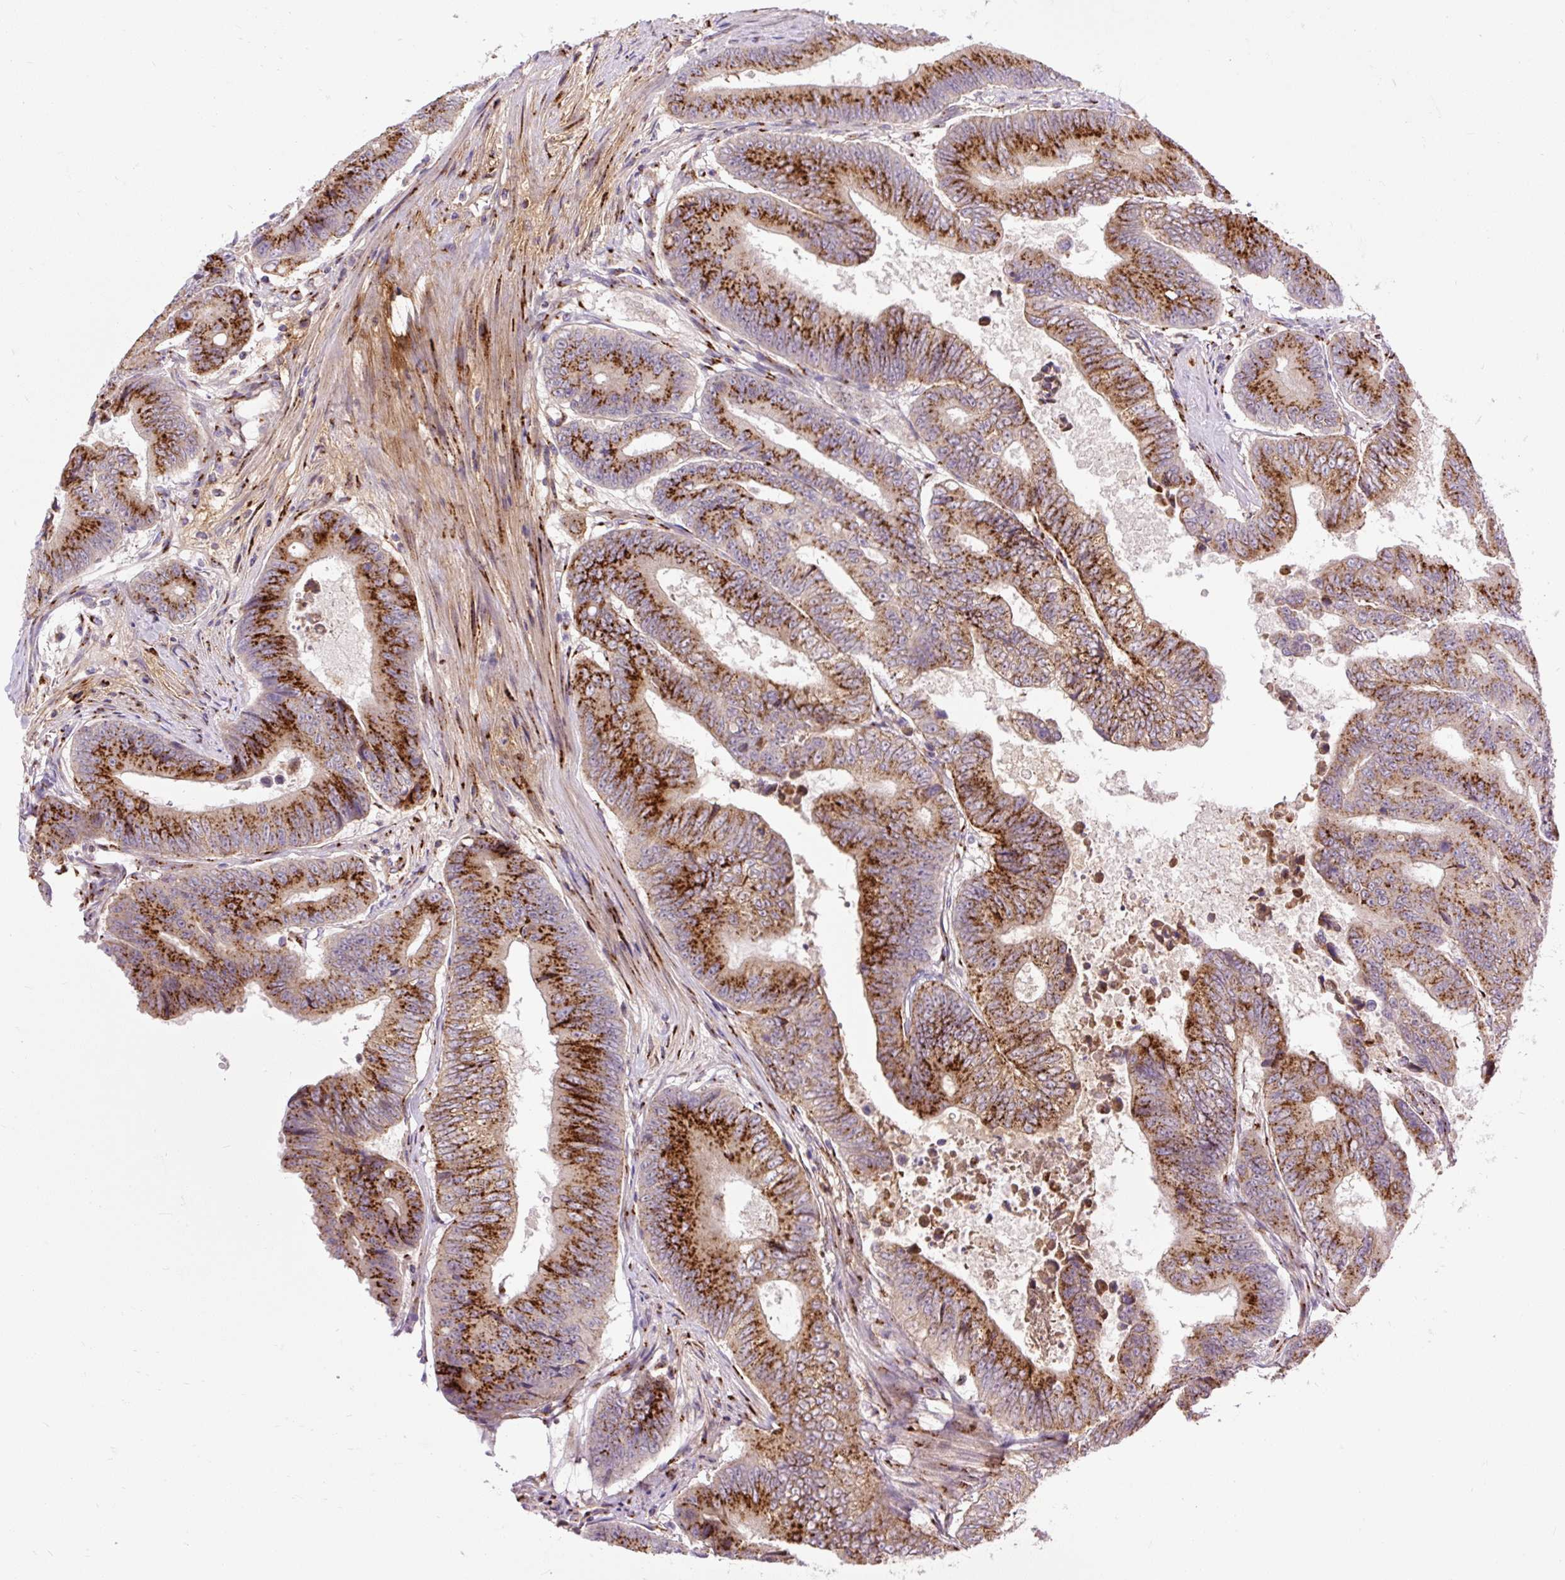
{"staining": {"intensity": "strong", "quantity": ">75%", "location": "cytoplasmic/membranous"}, "tissue": "colorectal cancer", "cell_type": "Tumor cells", "image_type": "cancer", "snomed": [{"axis": "morphology", "description": "Adenocarcinoma, NOS"}, {"axis": "topography", "description": "Colon"}], "caption": "Protein expression analysis of colorectal cancer demonstrates strong cytoplasmic/membranous staining in about >75% of tumor cells.", "gene": "MSMP", "patient": {"sex": "female", "age": 48}}